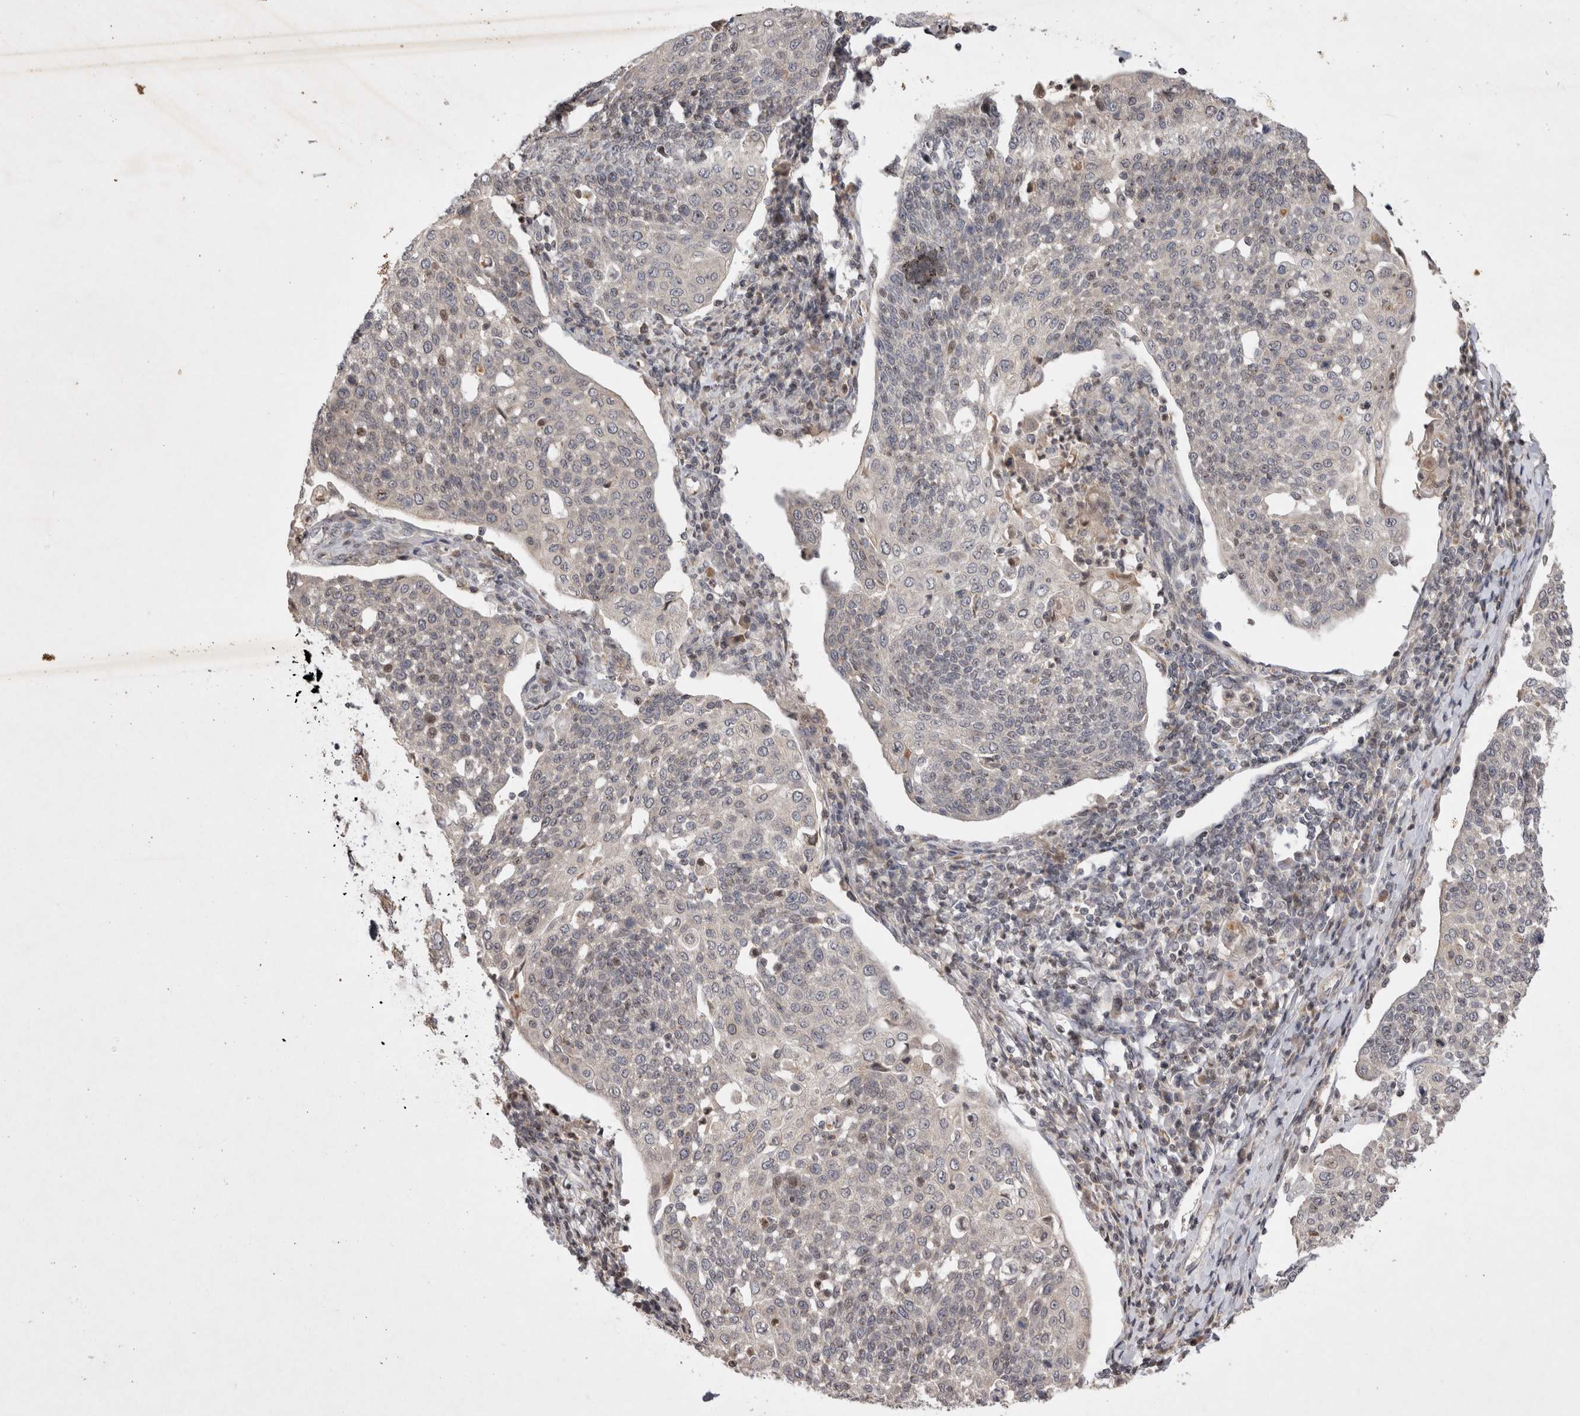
{"staining": {"intensity": "weak", "quantity": "<25%", "location": "nuclear"}, "tissue": "cervical cancer", "cell_type": "Tumor cells", "image_type": "cancer", "snomed": [{"axis": "morphology", "description": "Squamous cell carcinoma, NOS"}, {"axis": "topography", "description": "Cervix"}], "caption": "Tumor cells are negative for brown protein staining in squamous cell carcinoma (cervical).", "gene": "EIF2AK1", "patient": {"sex": "female", "age": 34}}